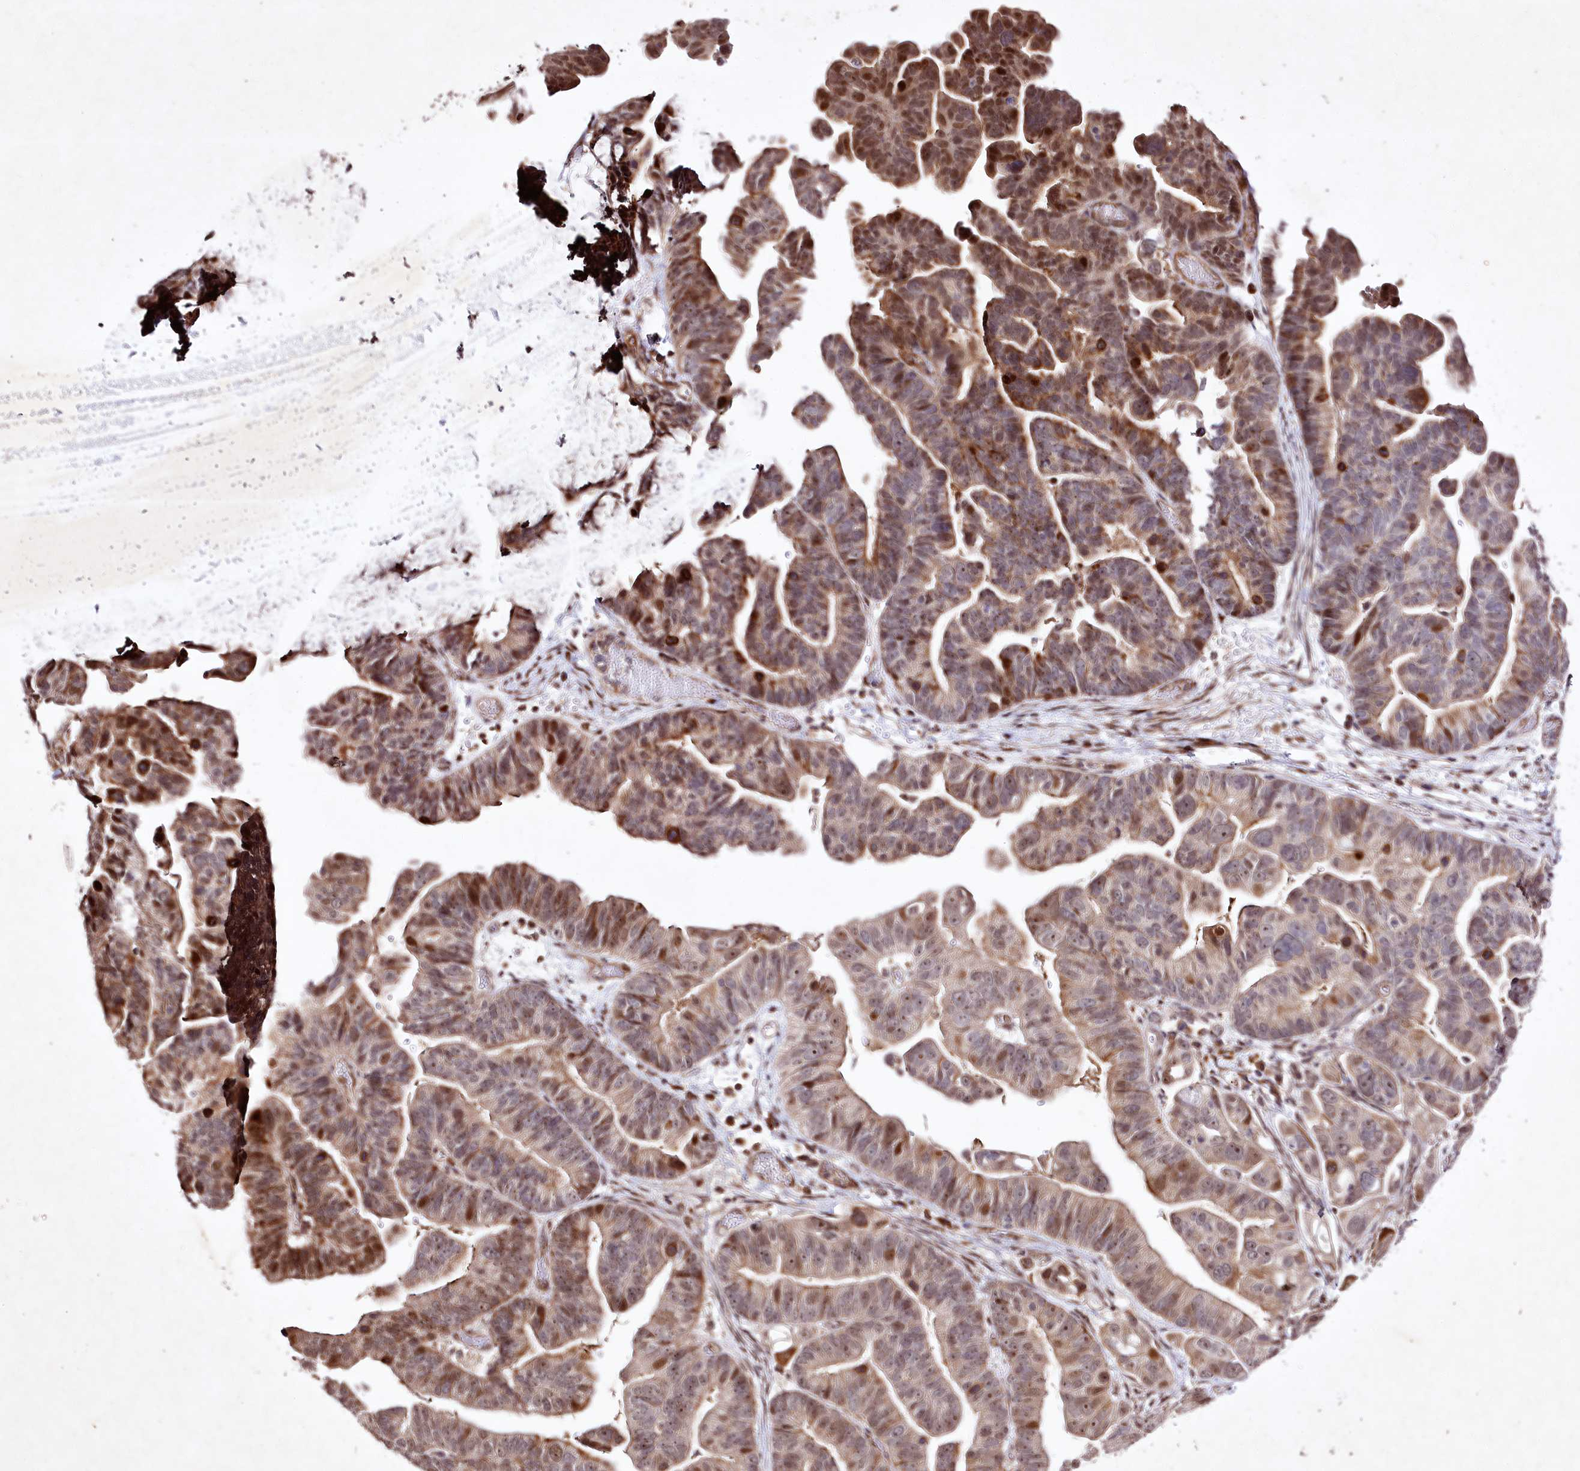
{"staining": {"intensity": "moderate", "quantity": ">75%", "location": "cytoplasmic/membranous,nuclear"}, "tissue": "ovarian cancer", "cell_type": "Tumor cells", "image_type": "cancer", "snomed": [{"axis": "morphology", "description": "Cystadenocarcinoma, serous, NOS"}, {"axis": "topography", "description": "Ovary"}], "caption": "Ovarian cancer (serous cystadenocarcinoma) tissue displays moderate cytoplasmic/membranous and nuclear staining in approximately >75% of tumor cells, visualized by immunohistochemistry. (DAB = brown stain, brightfield microscopy at high magnification).", "gene": "DMP1", "patient": {"sex": "female", "age": 56}}